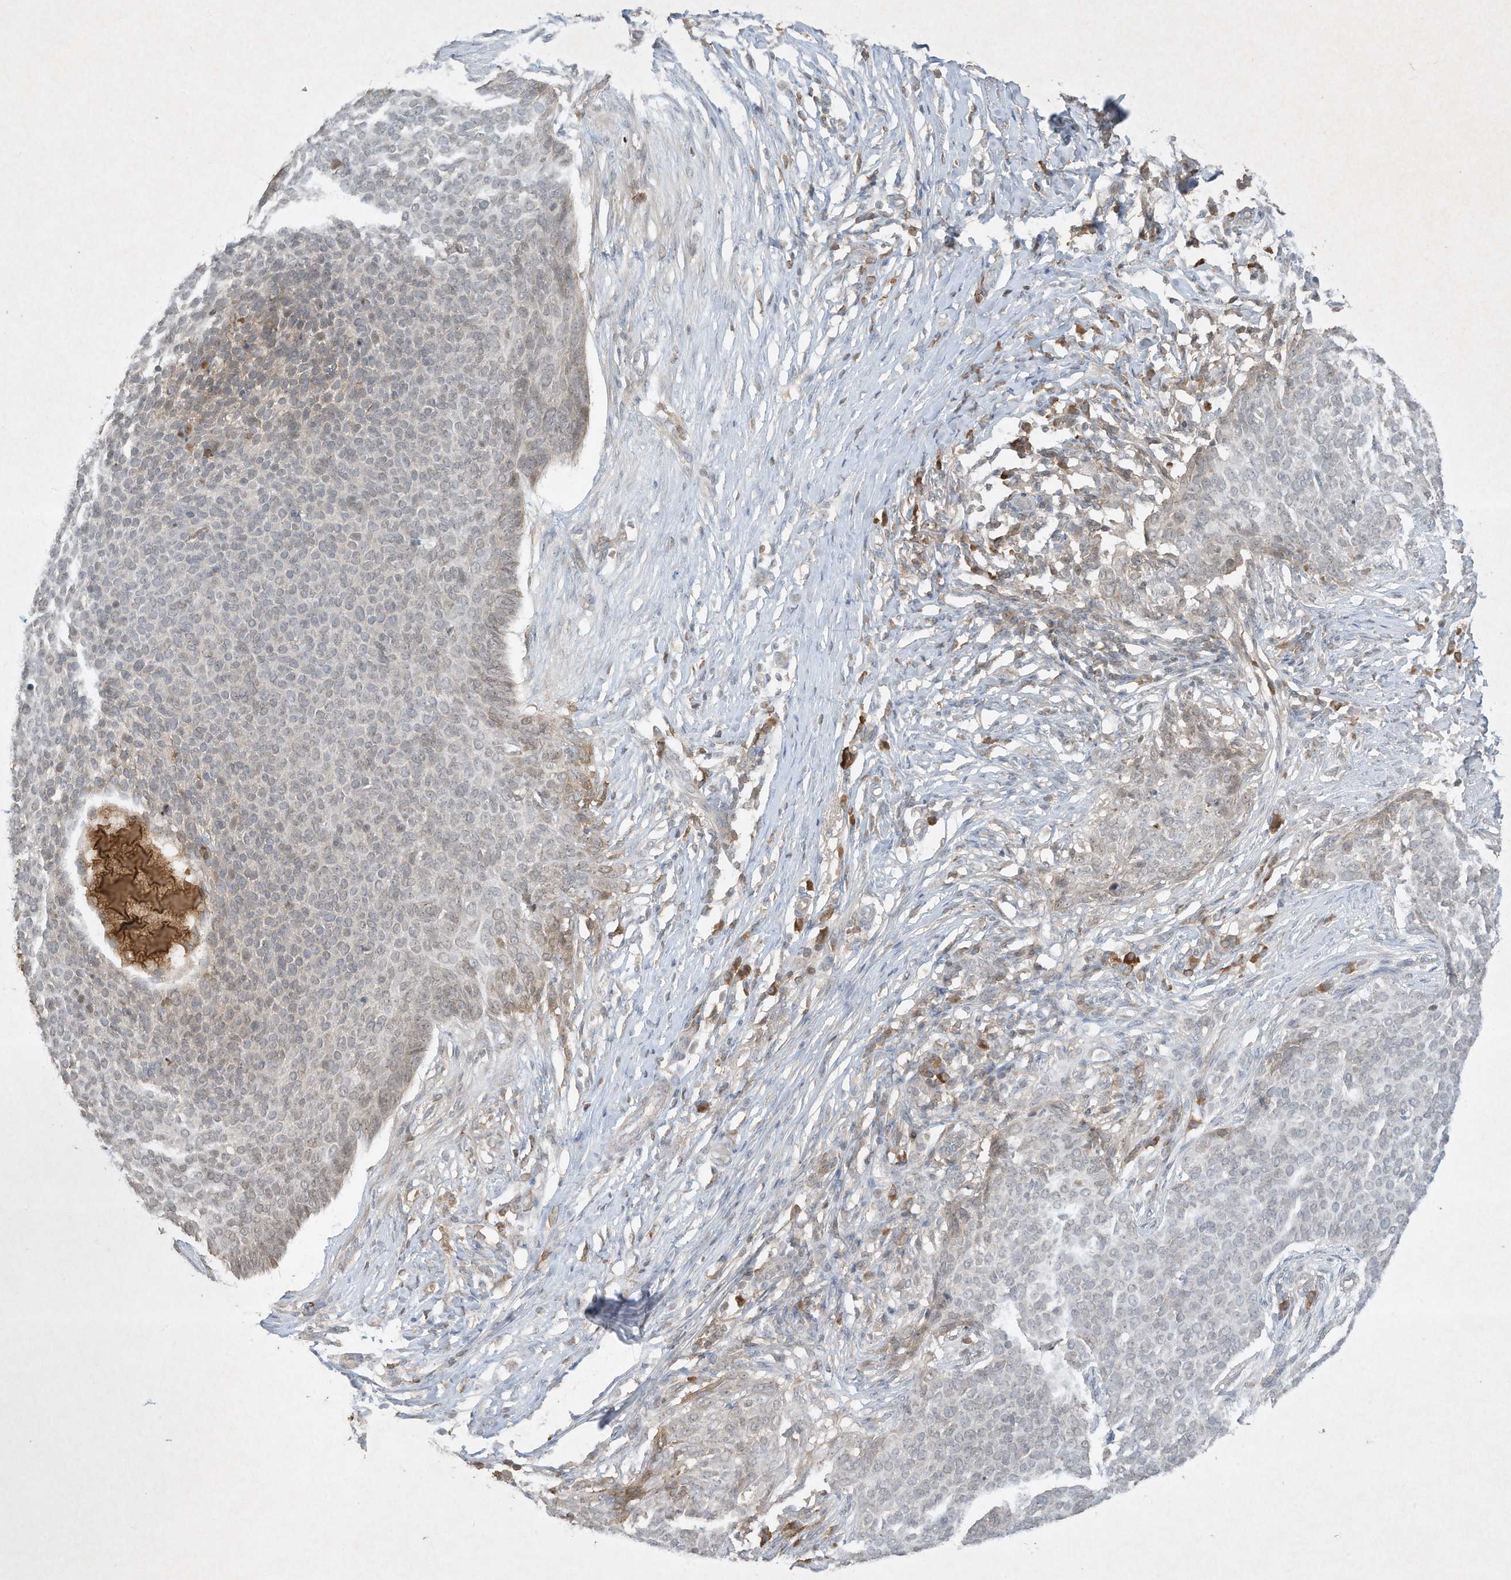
{"staining": {"intensity": "weak", "quantity": "<25%", "location": "cytoplasmic/membranous"}, "tissue": "skin cancer", "cell_type": "Tumor cells", "image_type": "cancer", "snomed": [{"axis": "morphology", "description": "Normal tissue, NOS"}, {"axis": "morphology", "description": "Basal cell carcinoma"}, {"axis": "topography", "description": "Skin"}], "caption": "The immunohistochemistry micrograph has no significant staining in tumor cells of skin cancer tissue.", "gene": "FETUB", "patient": {"sex": "male", "age": 50}}